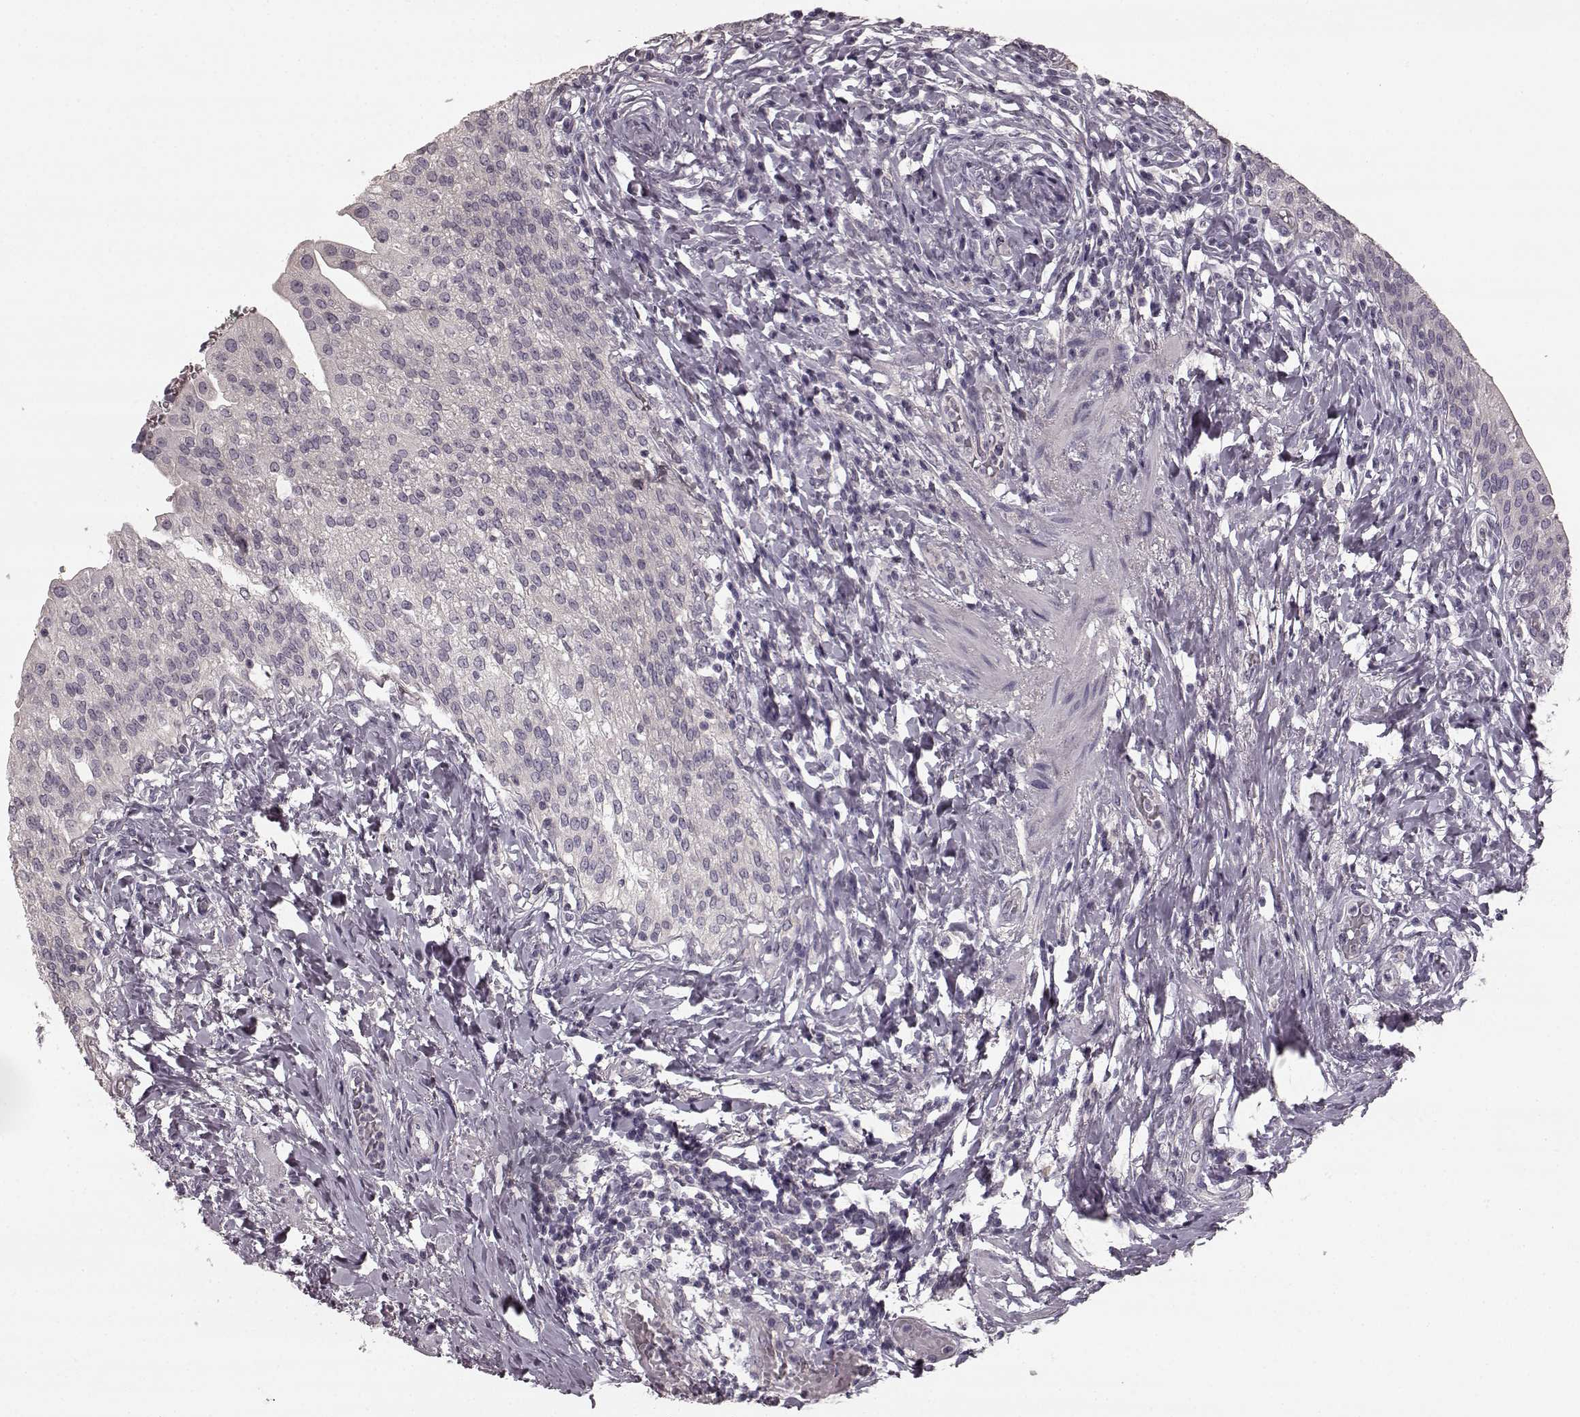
{"staining": {"intensity": "negative", "quantity": "none", "location": "none"}, "tissue": "urinary bladder", "cell_type": "Urothelial cells", "image_type": "normal", "snomed": [{"axis": "morphology", "description": "Normal tissue, NOS"}, {"axis": "morphology", "description": "Inflammation, NOS"}, {"axis": "topography", "description": "Urinary bladder"}], "caption": "The photomicrograph shows no staining of urothelial cells in unremarkable urinary bladder.", "gene": "PRKCE", "patient": {"sex": "male", "age": 64}}